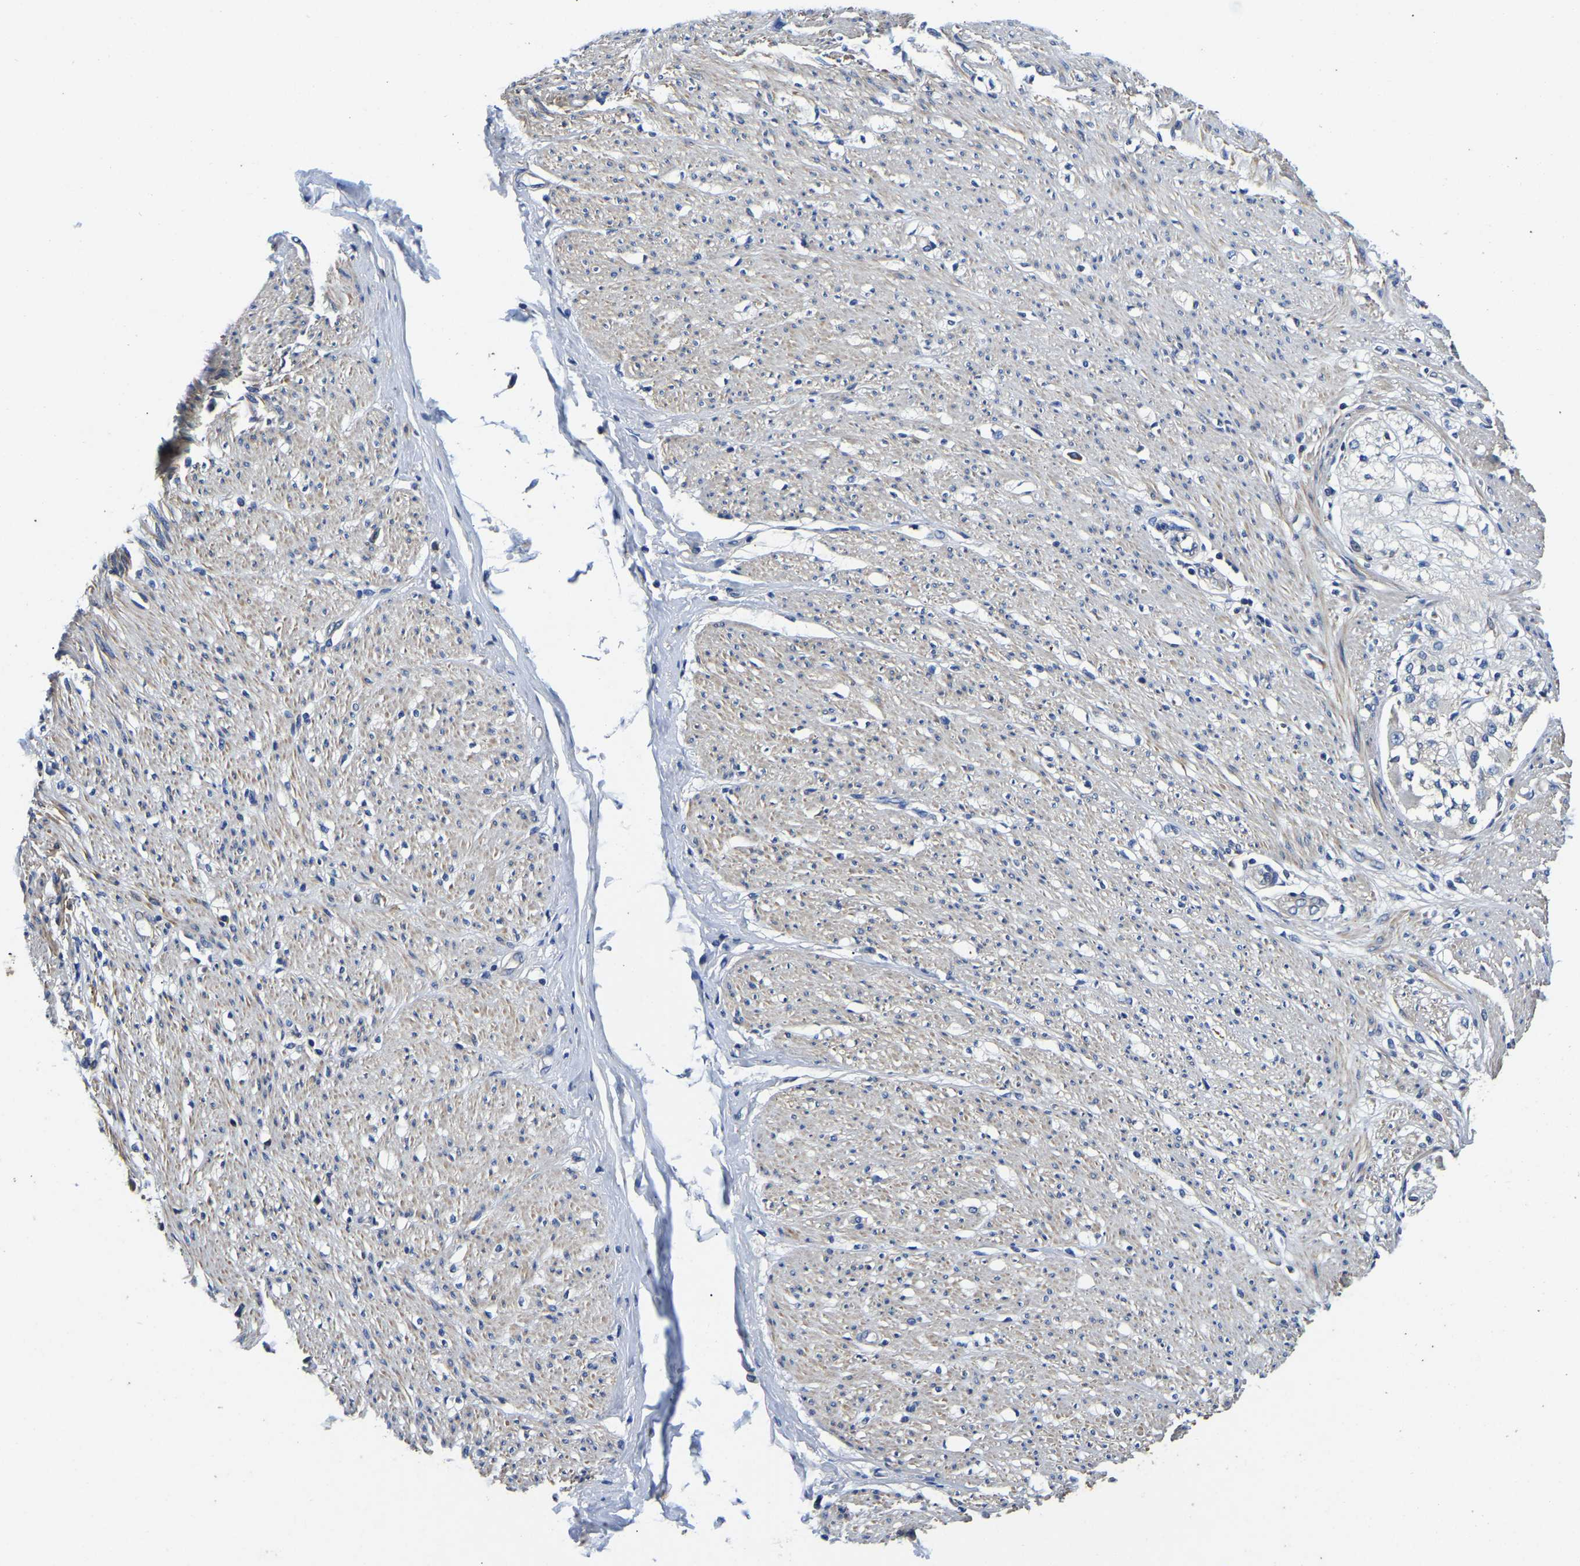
{"staining": {"intensity": "negative", "quantity": "none", "location": "none"}, "tissue": "adipose tissue", "cell_type": "Adipocytes", "image_type": "normal", "snomed": [{"axis": "morphology", "description": "Normal tissue, NOS"}, {"axis": "morphology", "description": "Adenocarcinoma, NOS"}, {"axis": "topography", "description": "Colon"}, {"axis": "topography", "description": "Peripheral nerve tissue"}], "caption": "IHC of unremarkable adipose tissue shows no expression in adipocytes. (DAB (3,3'-diaminobenzidine) IHC, high magnification).", "gene": "STAT2", "patient": {"sex": "male", "age": 14}}